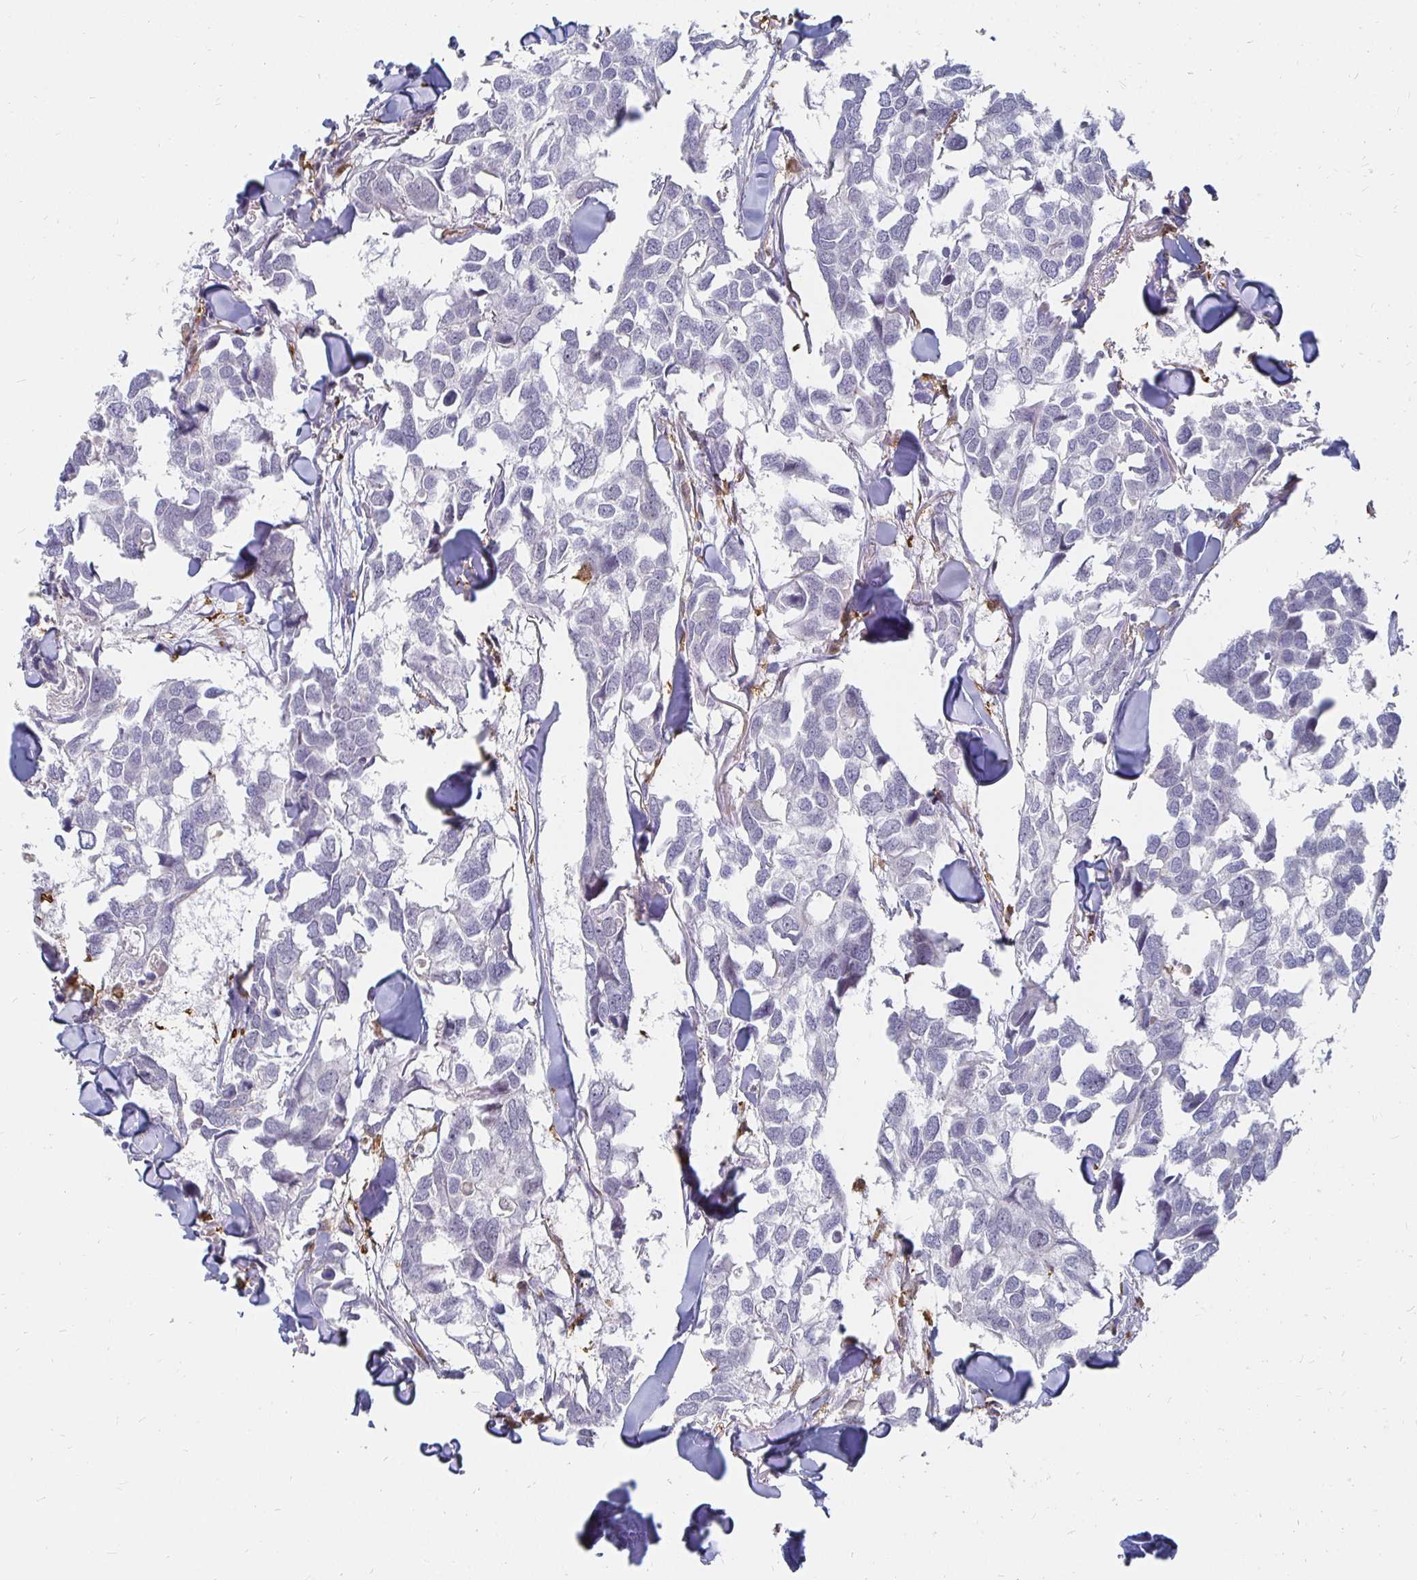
{"staining": {"intensity": "negative", "quantity": "none", "location": "none"}, "tissue": "breast cancer", "cell_type": "Tumor cells", "image_type": "cancer", "snomed": [{"axis": "morphology", "description": "Duct carcinoma"}, {"axis": "topography", "description": "Breast"}], "caption": "Micrograph shows no protein expression in tumor cells of breast cancer (invasive ductal carcinoma) tissue.", "gene": "CCDC85A", "patient": {"sex": "female", "age": 83}}